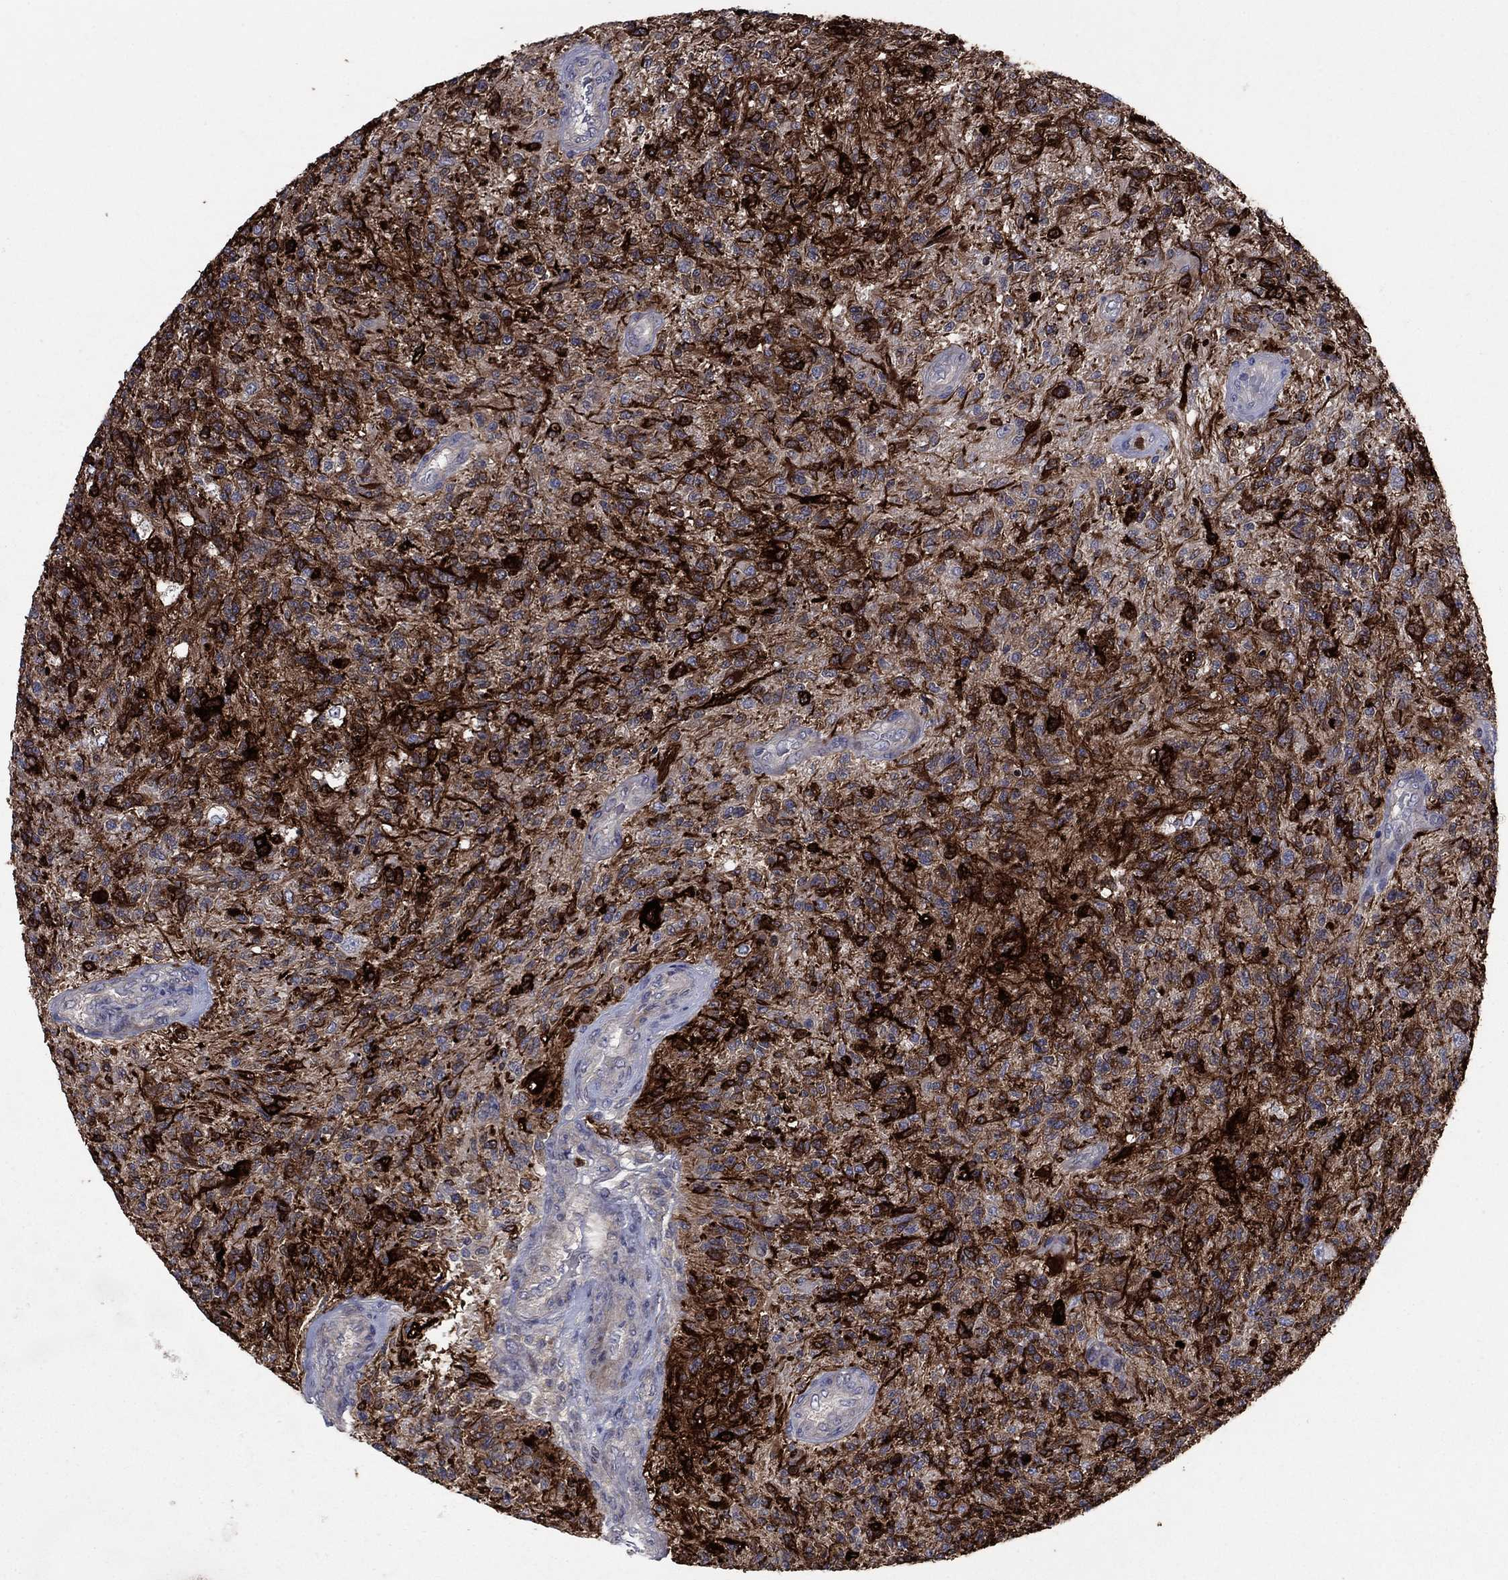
{"staining": {"intensity": "strong", "quantity": "25%-75%", "location": "cytoplasmic/membranous"}, "tissue": "glioma", "cell_type": "Tumor cells", "image_type": "cancer", "snomed": [{"axis": "morphology", "description": "Glioma, malignant, High grade"}, {"axis": "topography", "description": "Brain"}], "caption": "The photomicrograph displays staining of malignant glioma (high-grade), revealing strong cytoplasmic/membranous protein expression (brown color) within tumor cells. (brown staining indicates protein expression, while blue staining denotes nuclei).", "gene": "MSRB1", "patient": {"sex": "male", "age": 56}}